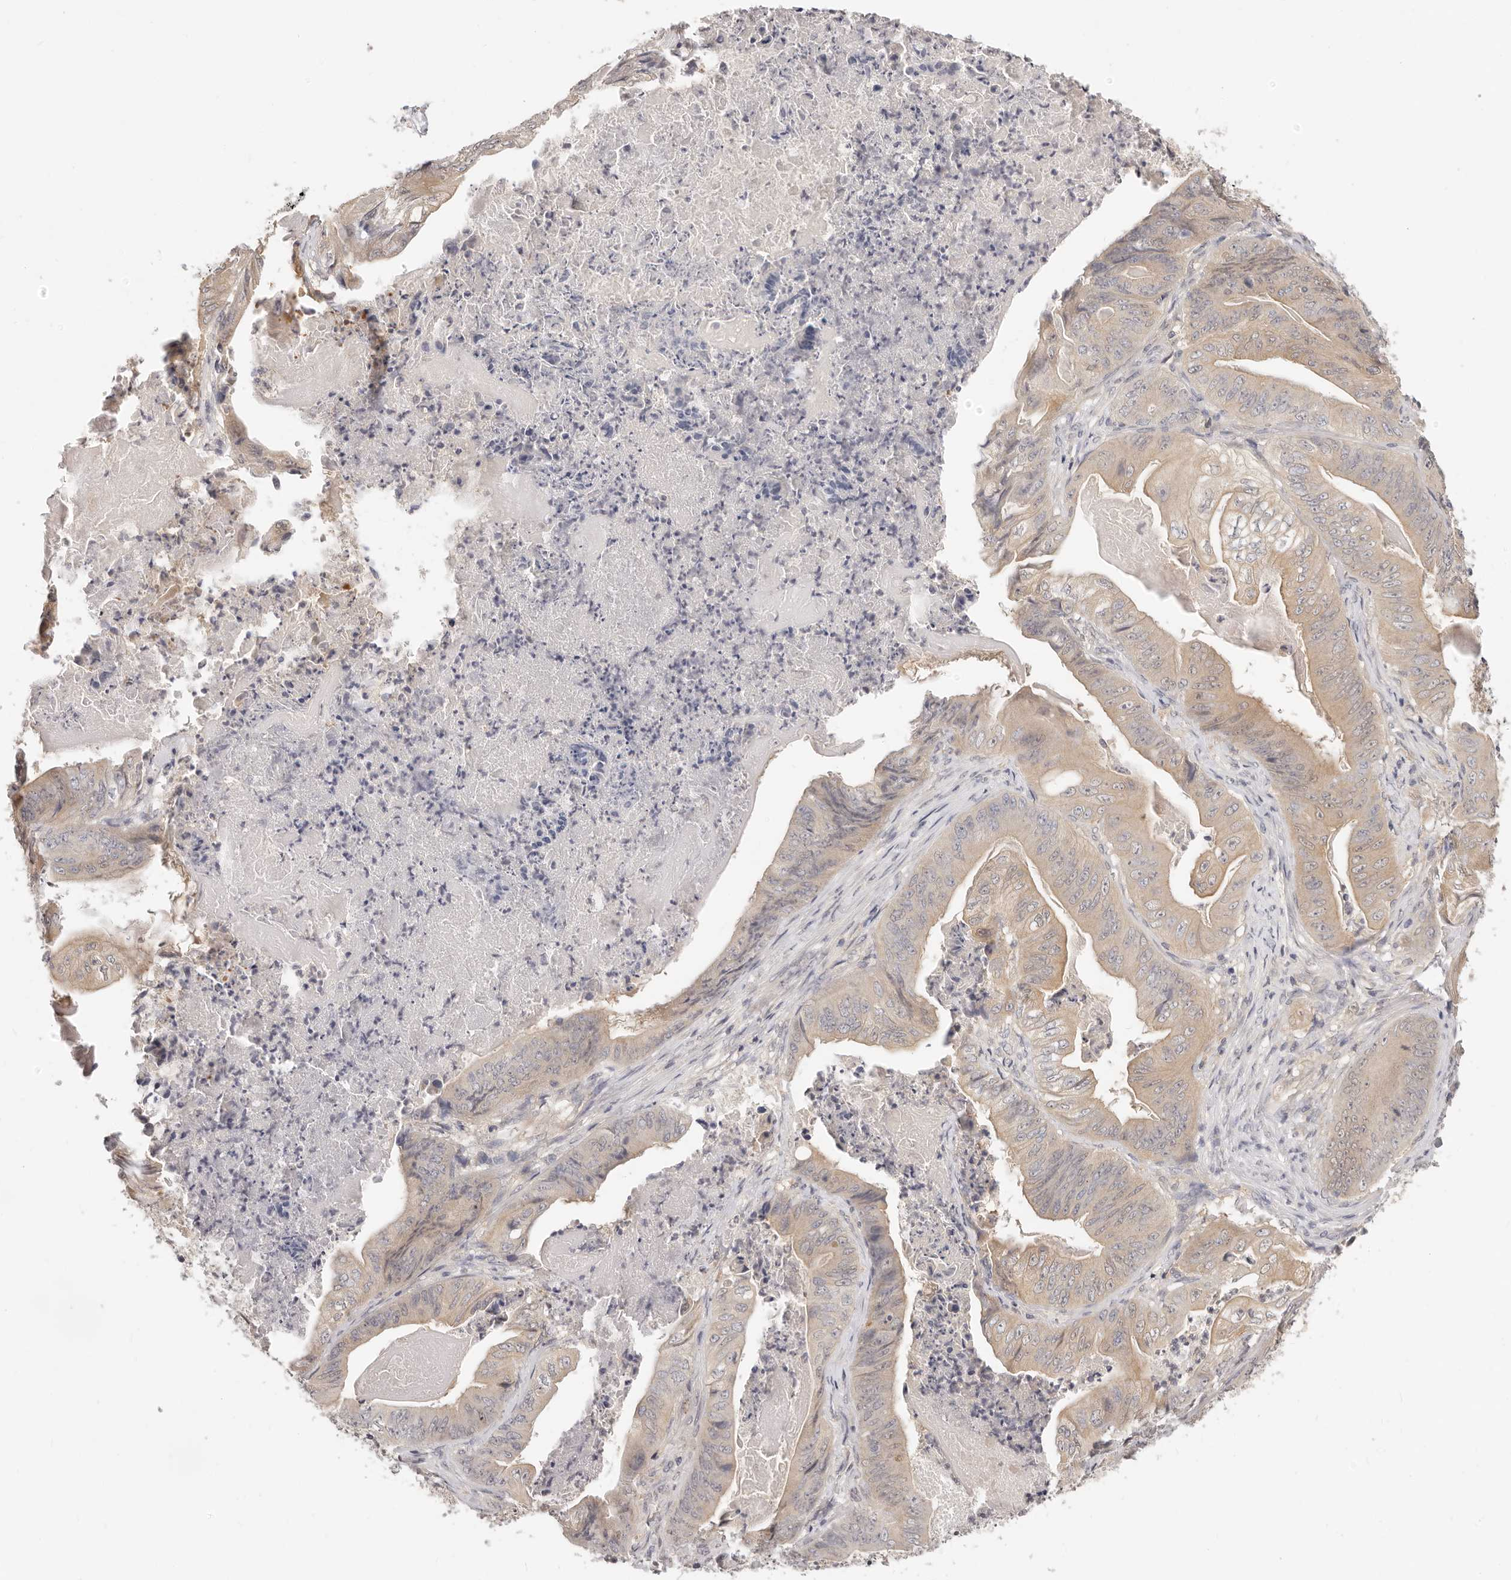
{"staining": {"intensity": "weak", "quantity": ">75%", "location": "cytoplasmic/membranous"}, "tissue": "stomach cancer", "cell_type": "Tumor cells", "image_type": "cancer", "snomed": [{"axis": "morphology", "description": "Adenocarcinoma, NOS"}, {"axis": "topography", "description": "Stomach"}], "caption": "Stomach adenocarcinoma stained for a protein displays weak cytoplasmic/membranous positivity in tumor cells. The staining is performed using DAB brown chromogen to label protein expression. The nuclei are counter-stained blue using hematoxylin.", "gene": "GGPS1", "patient": {"sex": "female", "age": 73}}